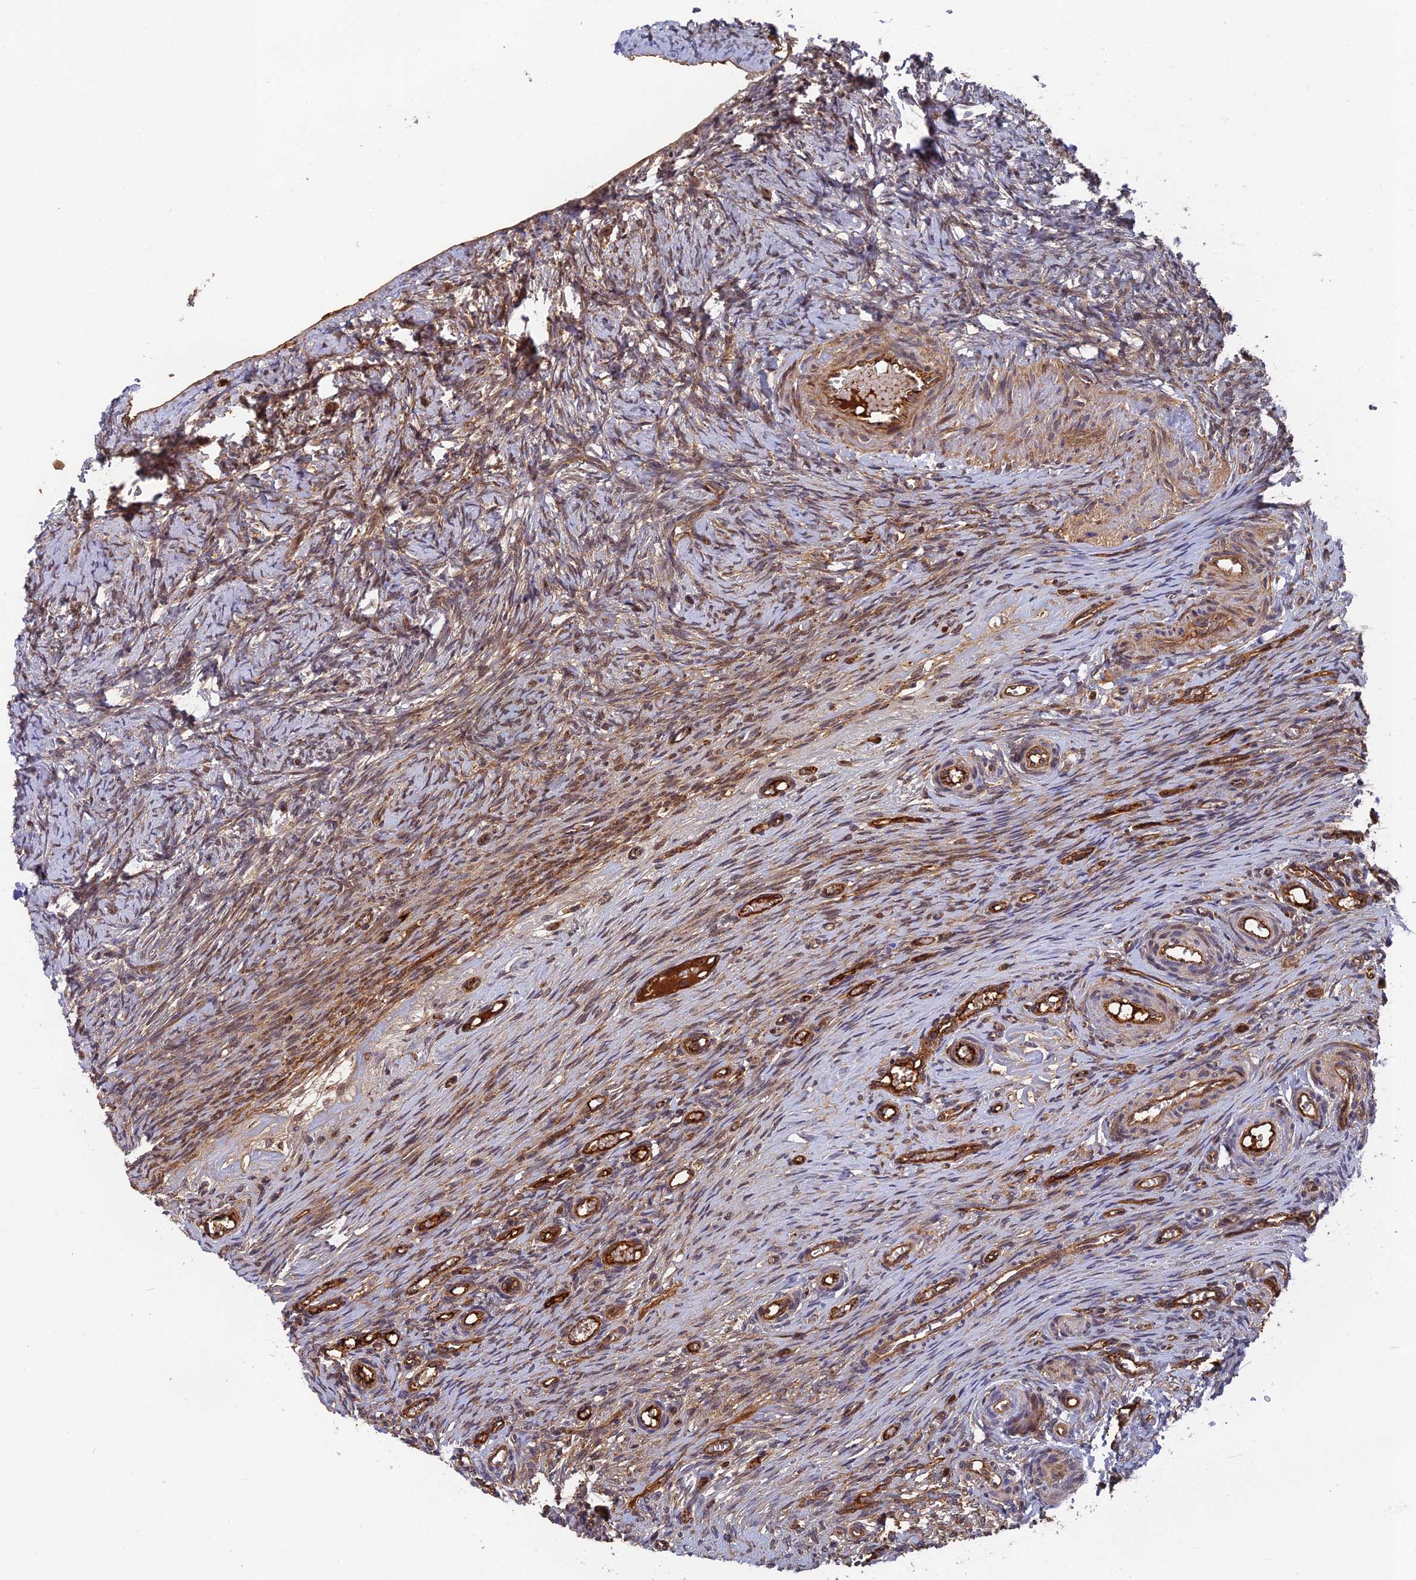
{"staining": {"intensity": "moderate", "quantity": ">75%", "location": "cytoplasmic/membranous"}, "tissue": "ovary", "cell_type": "Follicle cells", "image_type": "normal", "snomed": [{"axis": "morphology", "description": "Adenocarcinoma, NOS"}, {"axis": "topography", "description": "Endometrium"}], "caption": "Follicle cells reveal medium levels of moderate cytoplasmic/membranous staining in about >75% of cells in unremarkable human ovary.", "gene": "OSBPL1A", "patient": {"sex": "female", "age": 32}}